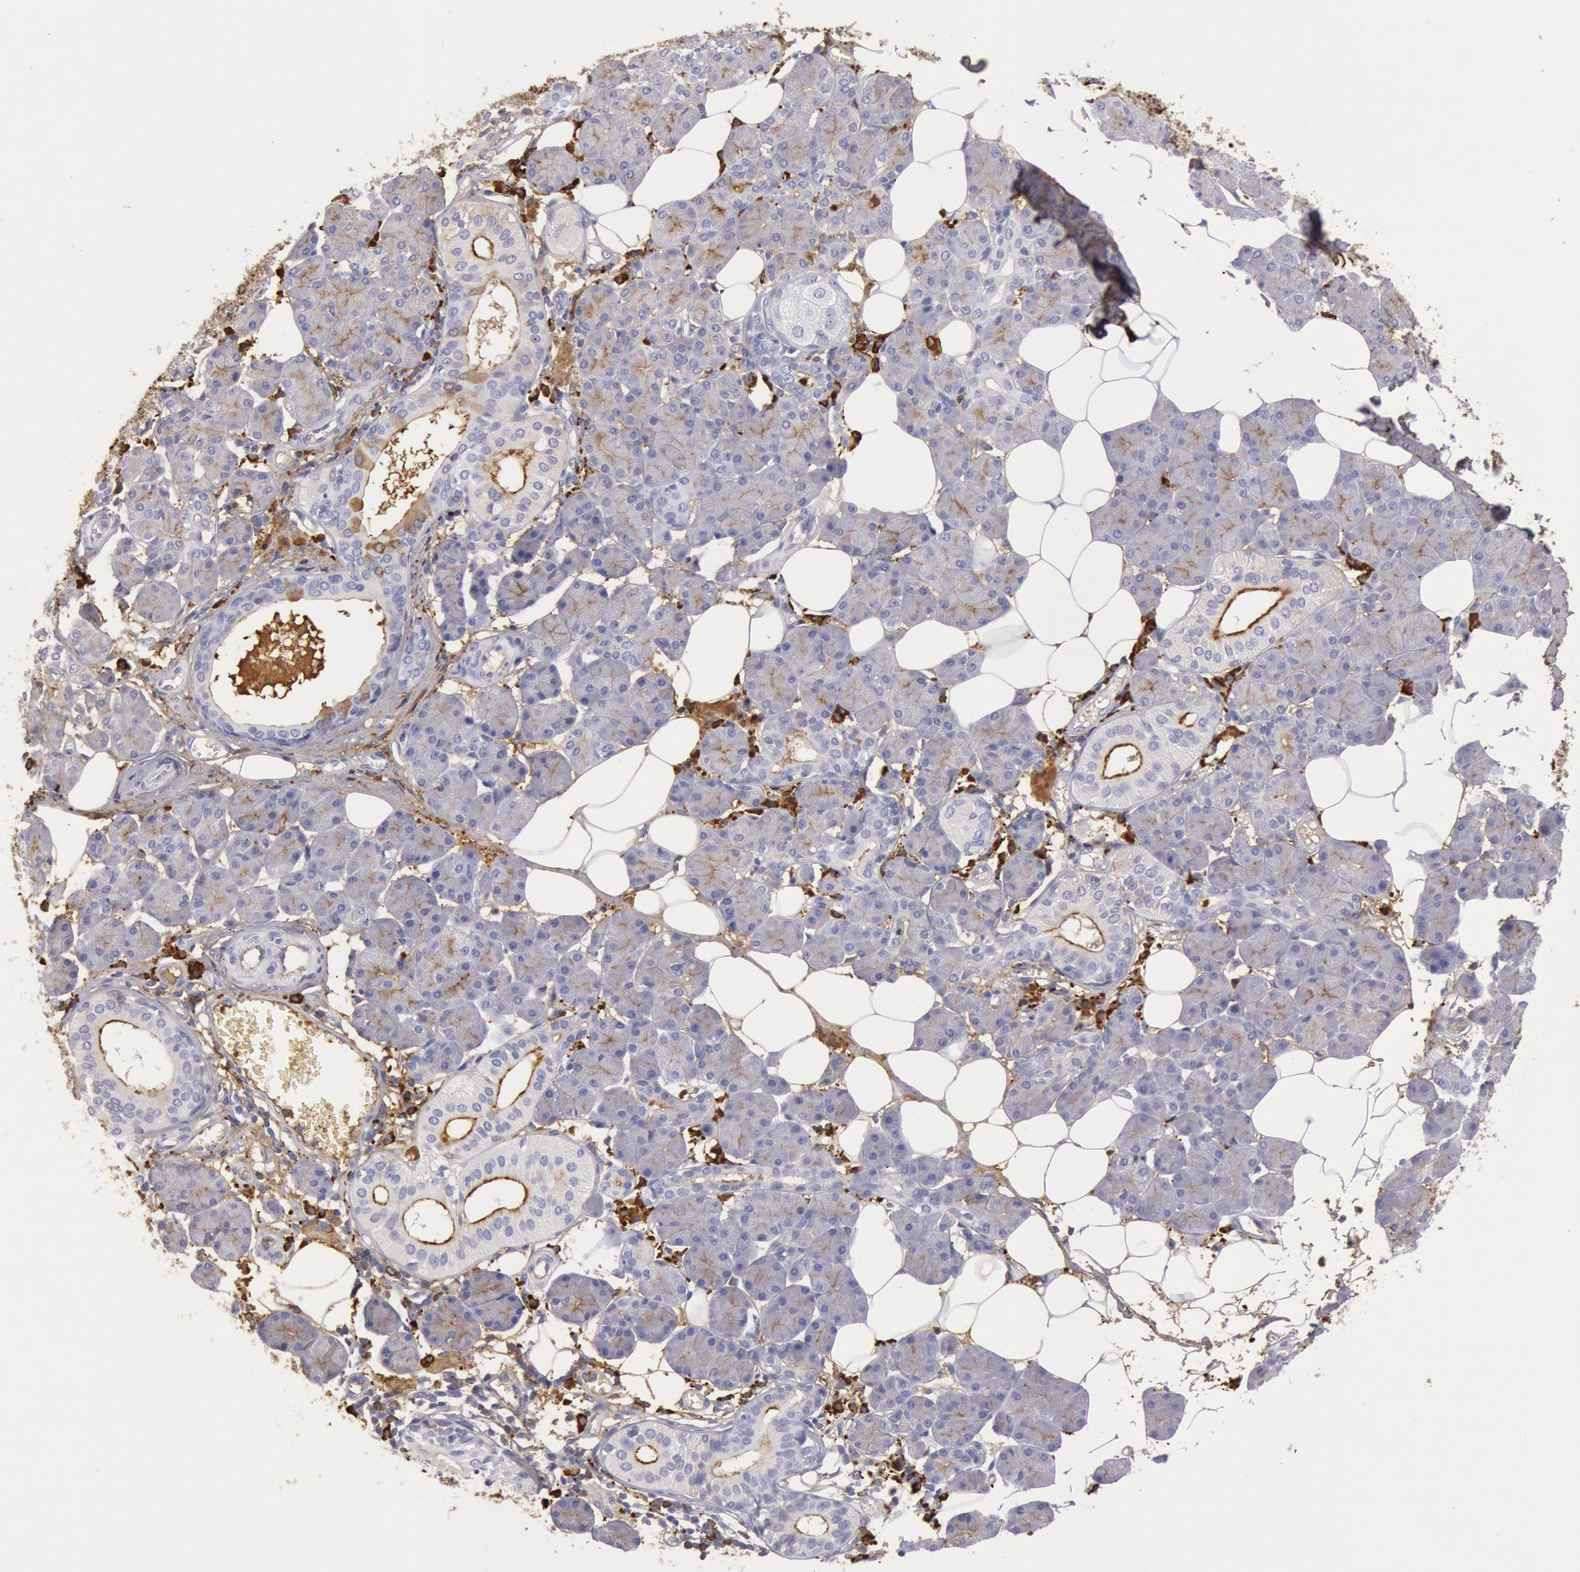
{"staining": {"intensity": "negative", "quantity": "none", "location": "none"}, "tissue": "salivary gland", "cell_type": "Glandular cells", "image_type": "normal", "snomed": [{"axis": "morphology", "description": "Normal tissue, NOS"}, {"axis": "morphology", "description": "Adenoma, NOS"}, {"axis": "topography", "description": "Salivary gland"}], "caption": "There is no significant positivity in glandular cells of salivary gland. (Immunohistochemistry (ihc), brightfield microscopy, high magnification).", "gene": "IGHA1", "patient": {"sex": "female", "age": 32}}